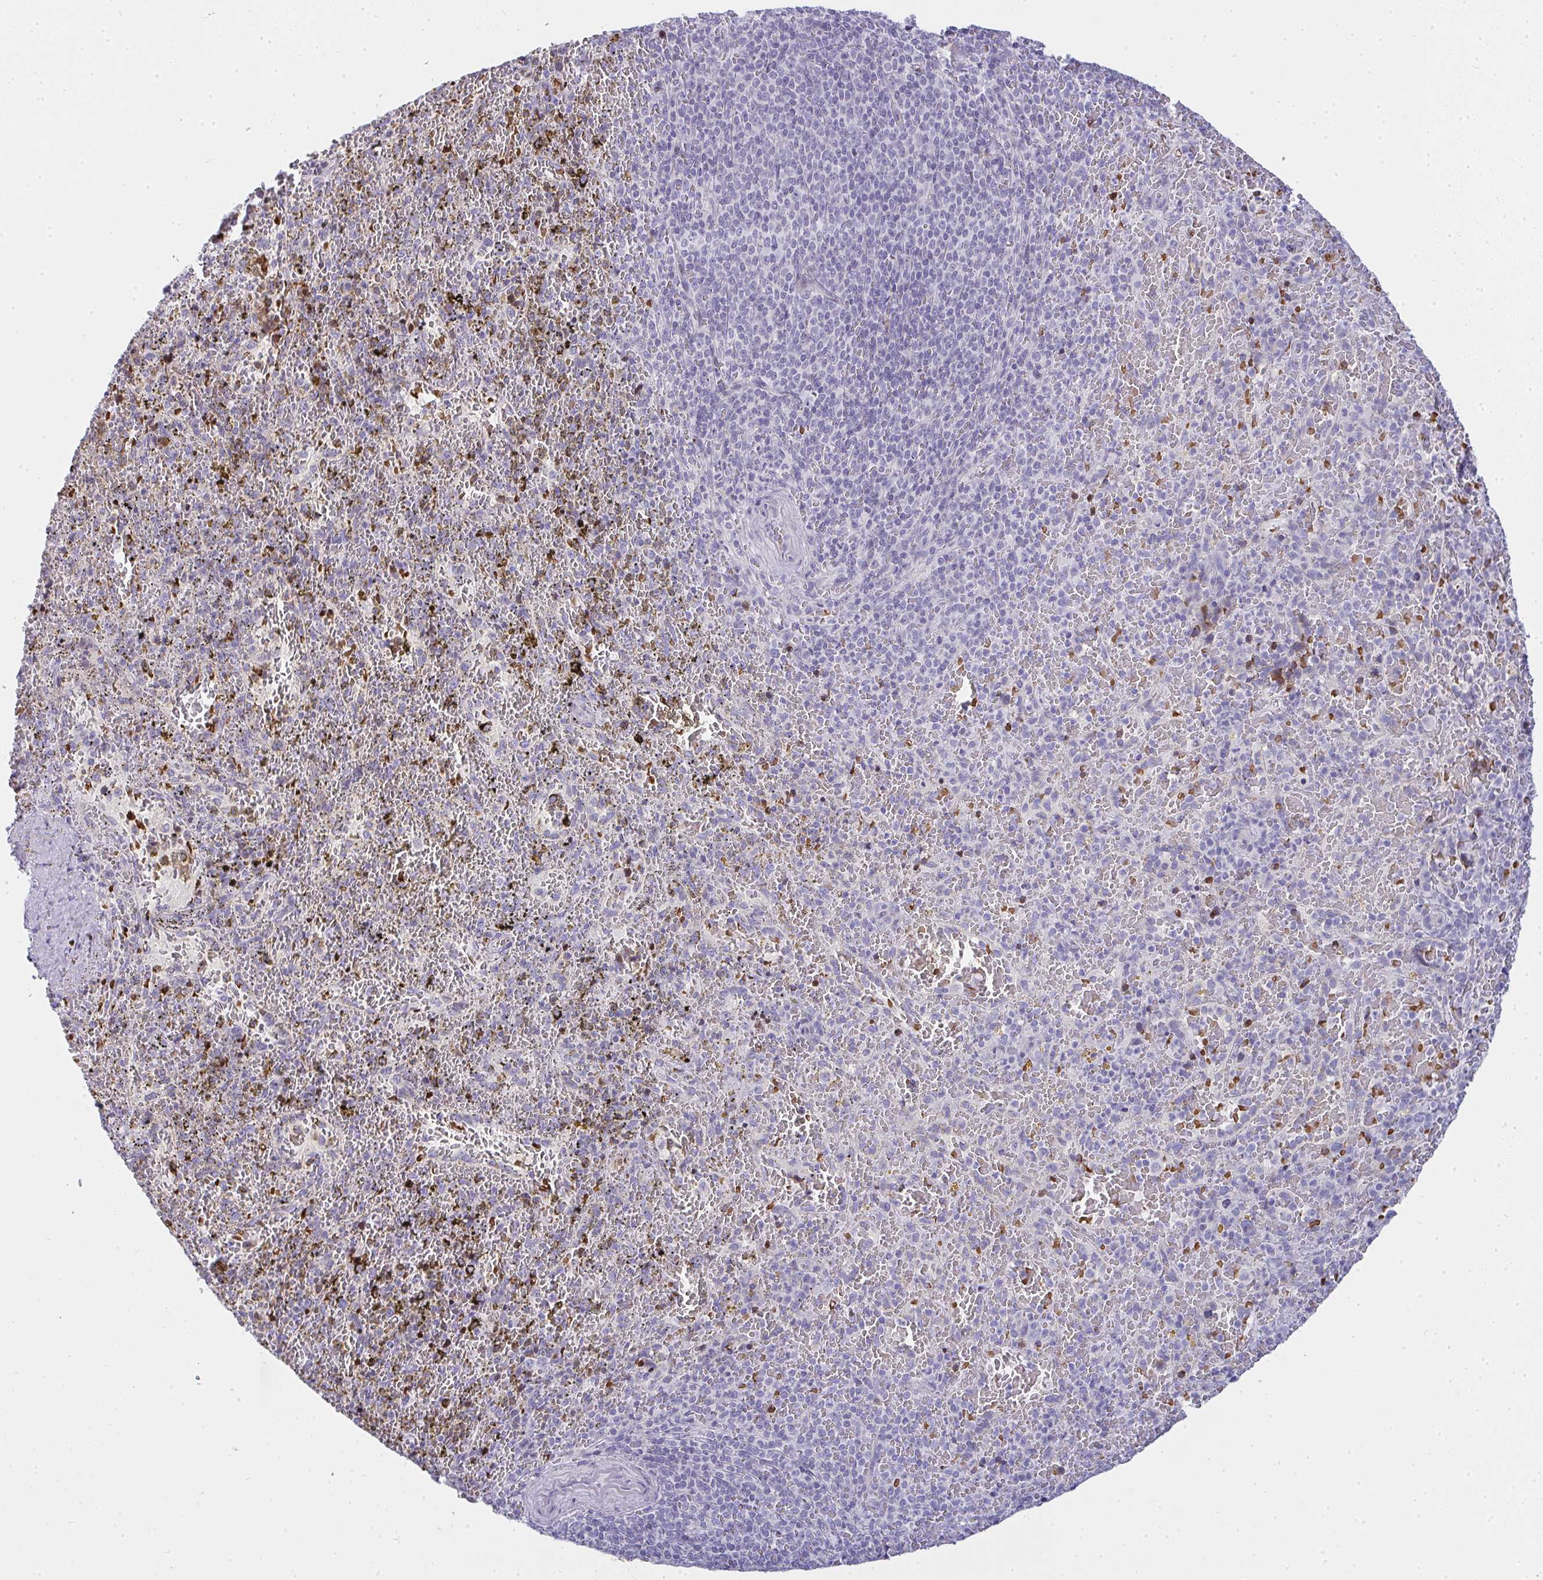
{"staining": {"intensity": "negative", "quantity": "none", "location": "none"}, "tissue": "spleen", "cell_type": "Cells in red pulp", "image_type": "normal", "snomed": [{"axis": "morphology", "description": "Normal tissue, NOS"}, {"axis": "topography", "description": "Spleen"}], "caption": "Cells in red pulp show no significant positivity in benign spleen.", "gene": "ZNF182", "patient": {"sex": "female", "age": 50}}